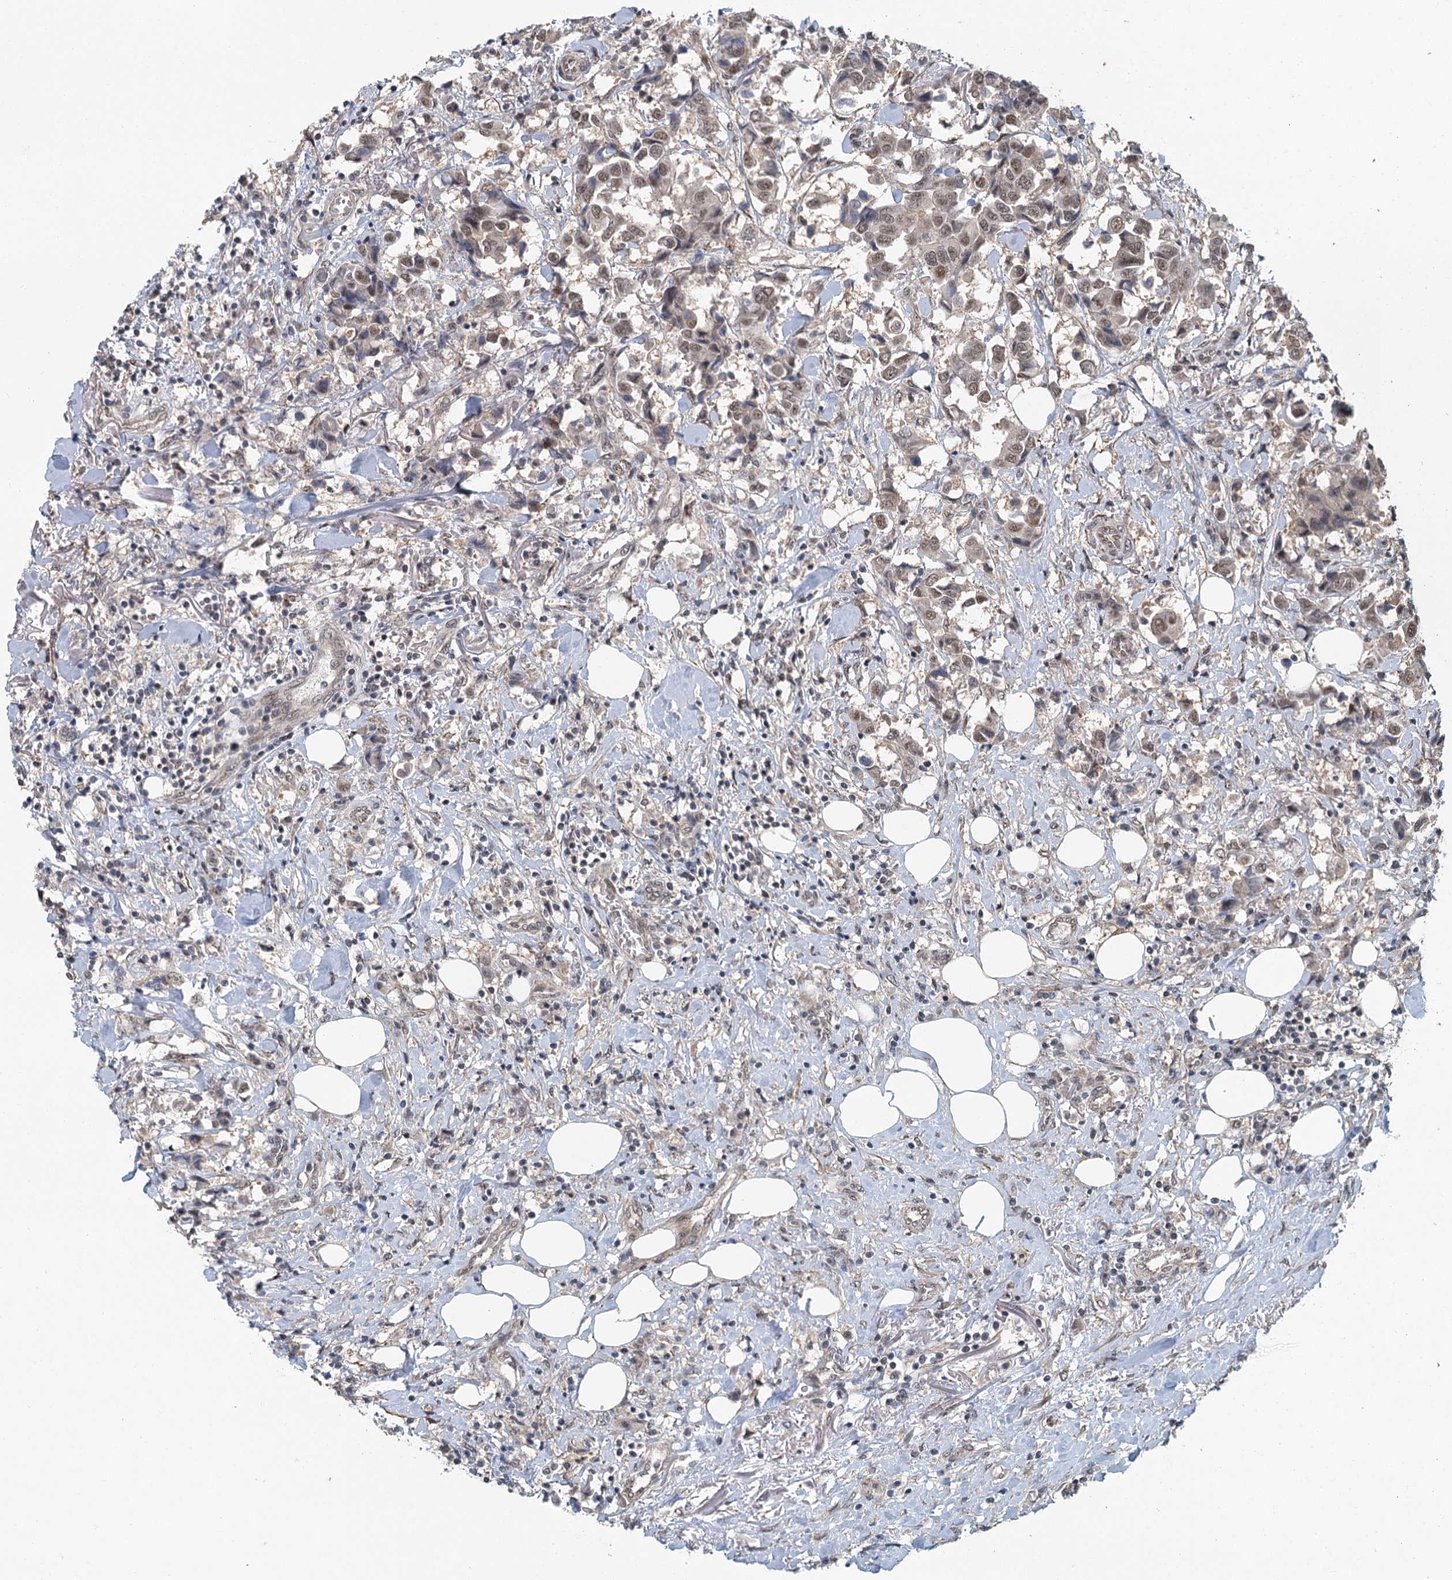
{"staining": {"intensity": "moderate", "quantity": ">75%", "location": "nuclear"}, "tissue": "breast cancer", "cell_type": "Tumor cells", "image_type": "cancer", "snomed": [{"axis": "morphology", "description": "Duct carcinoma"}, {"axis": "topography", "description": "Breast"}], "caption": "Breast cancer (invasive ductal carcinoma) tissue shows moderate nuclear expression in approximately >75% of tumor cells", "gene": "TAS2R42", "patient": {"sex": "female", "age": 80}}